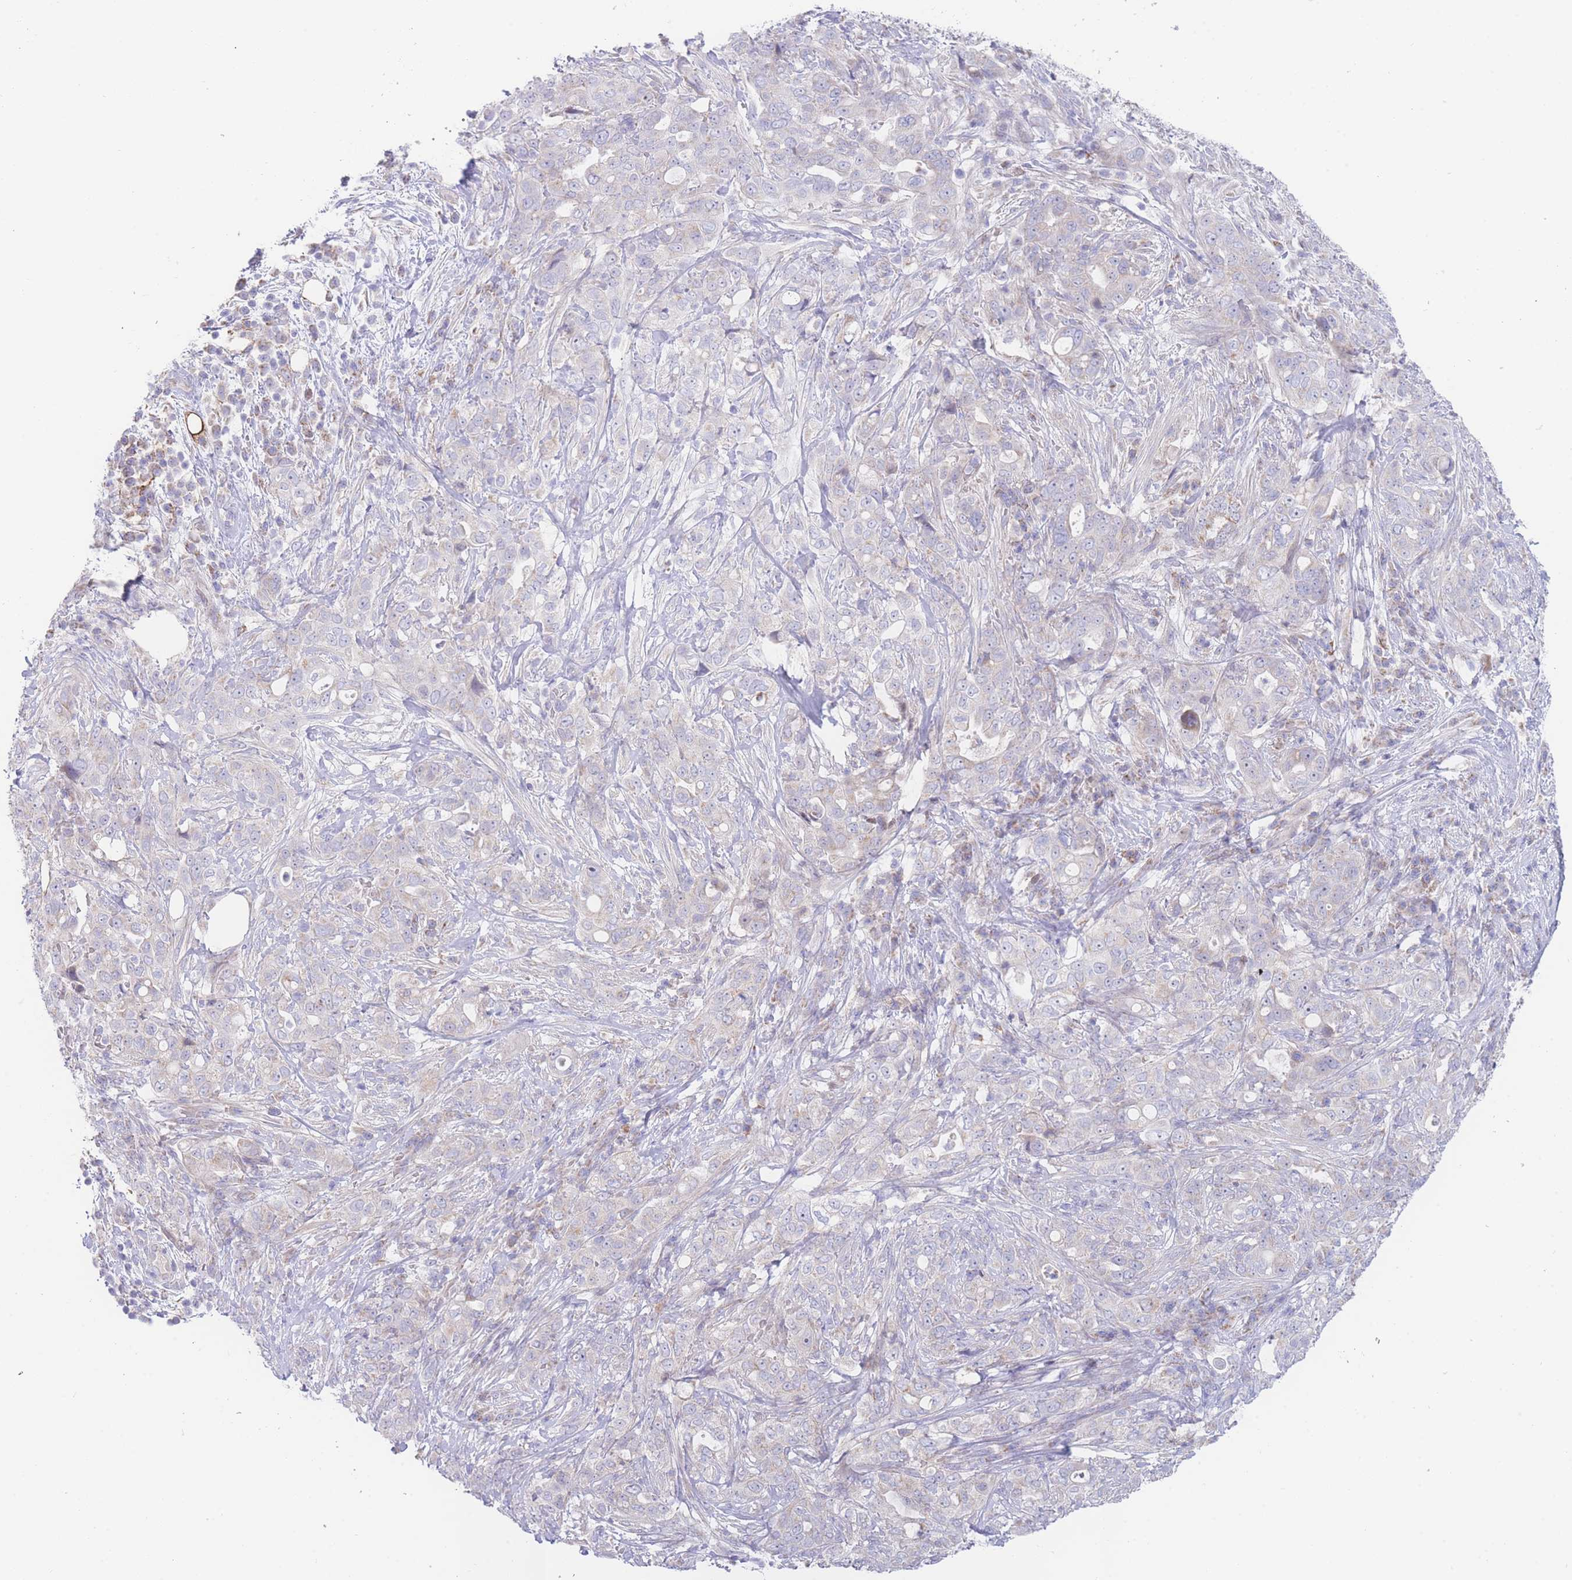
{"staining": {"intensity": "negative", "quantity": "none", "location": "none"}, "tissue": "pancreatic cancer", "cell_type": "Tumor cells", "image_type": "cancer", "snomed": [{"axis": "morphology", "description": "Normal tissue, NOS"}, {"axis": "morphology", "description": "Adenocarcinoma, NOS"}, {"axis": "topography", "description": "Lymph node"}, {"axis": "topography", "description": "Pancreas"}], "caption": "An IHC image of pancreatic adenocarcinoma is shown. There is no staining in tumor cells of pancreatic adenocarcinoma. The staining was performed using DAB (3,3'-diaminobenzidine) to visualize the protein expression in brown, while the nuclei were stained in blue with hematoxylin (Magnification: 20x).", "gene": "GPAM", "patient": {"sex": "female", "age": 67}}